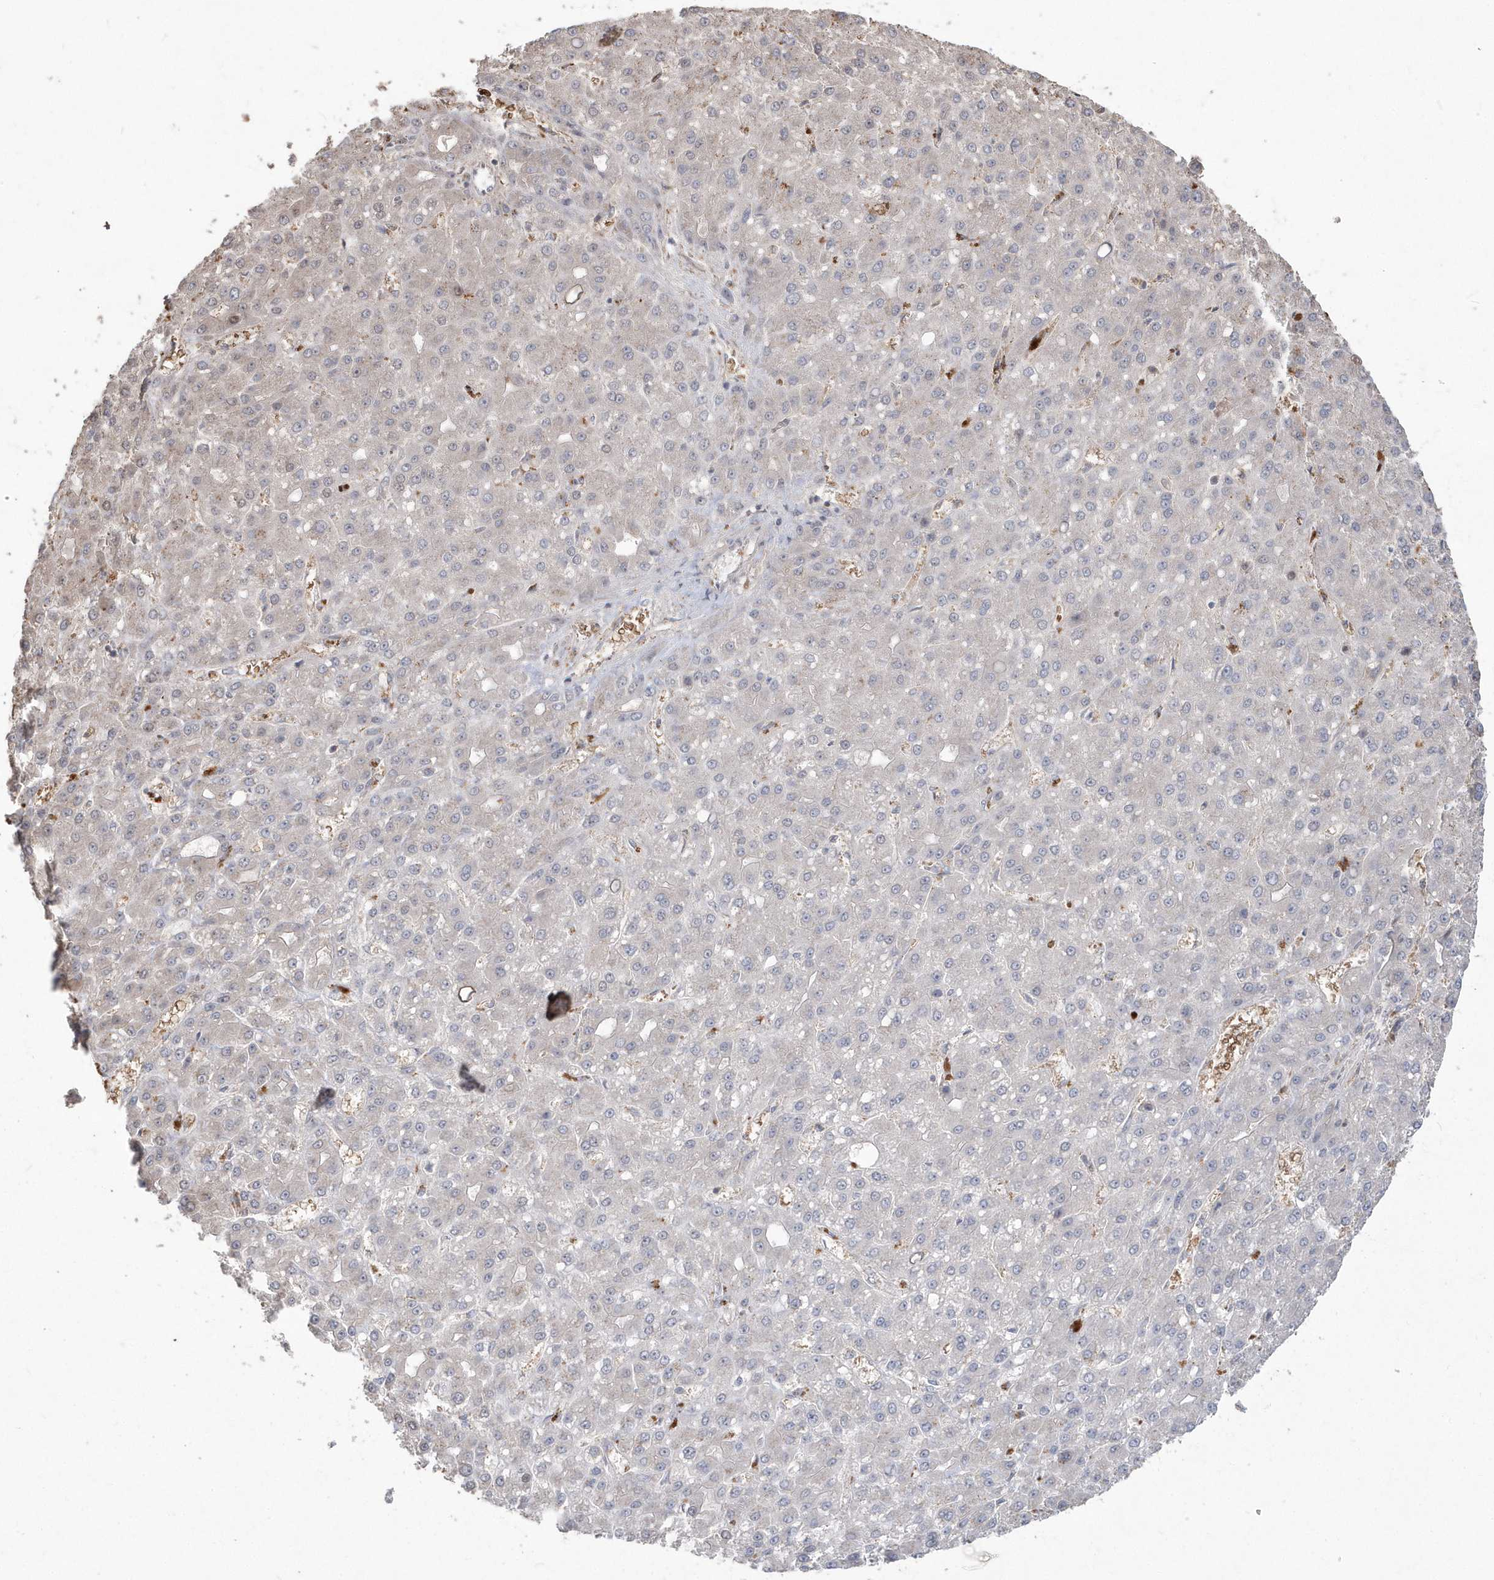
{"staining": {"intensity": "negative", "quantity": "none", "location": "none"}, "tissue": "liver cancer", "cell_type": "Tumor cells", "image_type": "cancer", "snomed": [{"axis": "morphology", "description": "Carcinoma, Hepatocellular, NOS"}, {"axis": "topography", "description": "Liver"}], "caption": "This is a photomicrograph of immunohistochemistry staining of liver cancer (hepatocellular carcinoma), which shows no staining in tumor cells.", "gene": "GEMIN6", "patient": {"sex": "male", "age": 67}}